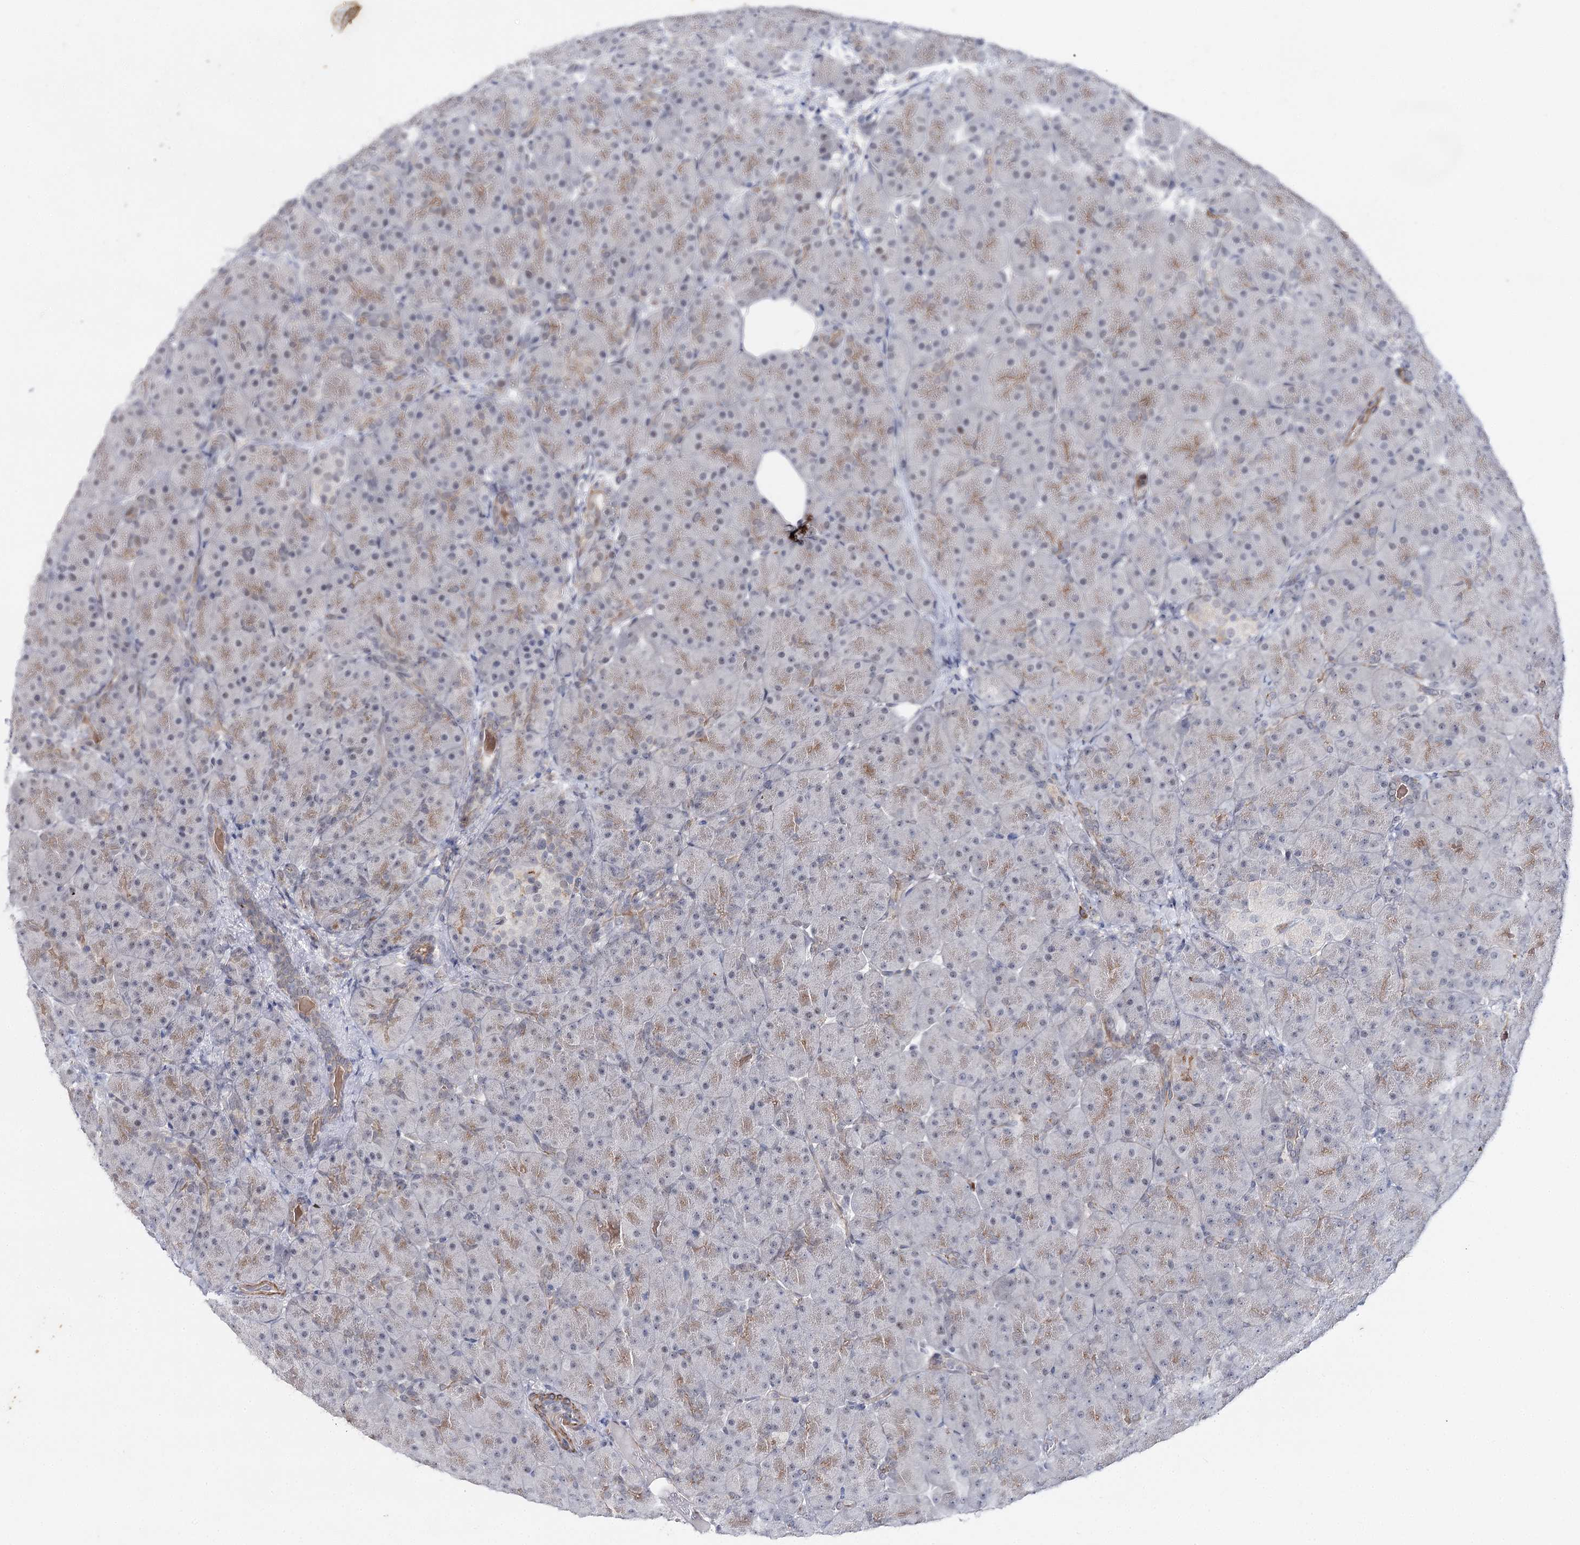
{"staining": {"intensity": "weak", "quantity": "<25%", "location": "cytoplasmic/membranous"}, "tissue": "pancreas", "cell_type": "Exocrine glandular cells", "image_type": "normal", "snomed": [{"axis": "morphology", "description": "Normal tissue, NOS"}, {"axis": "topography", "description": "Pancreas"}], "caption": "This micrograph is of unremarkable pancreas stained with IHC to label a protein in brown with the nuclei are counter-stained blue. There is no staining in exocrine glandular cells. Nuclei are stained in blue.", "gene": "AGXT2", "patient": {"sex": "male", "age": 66}}